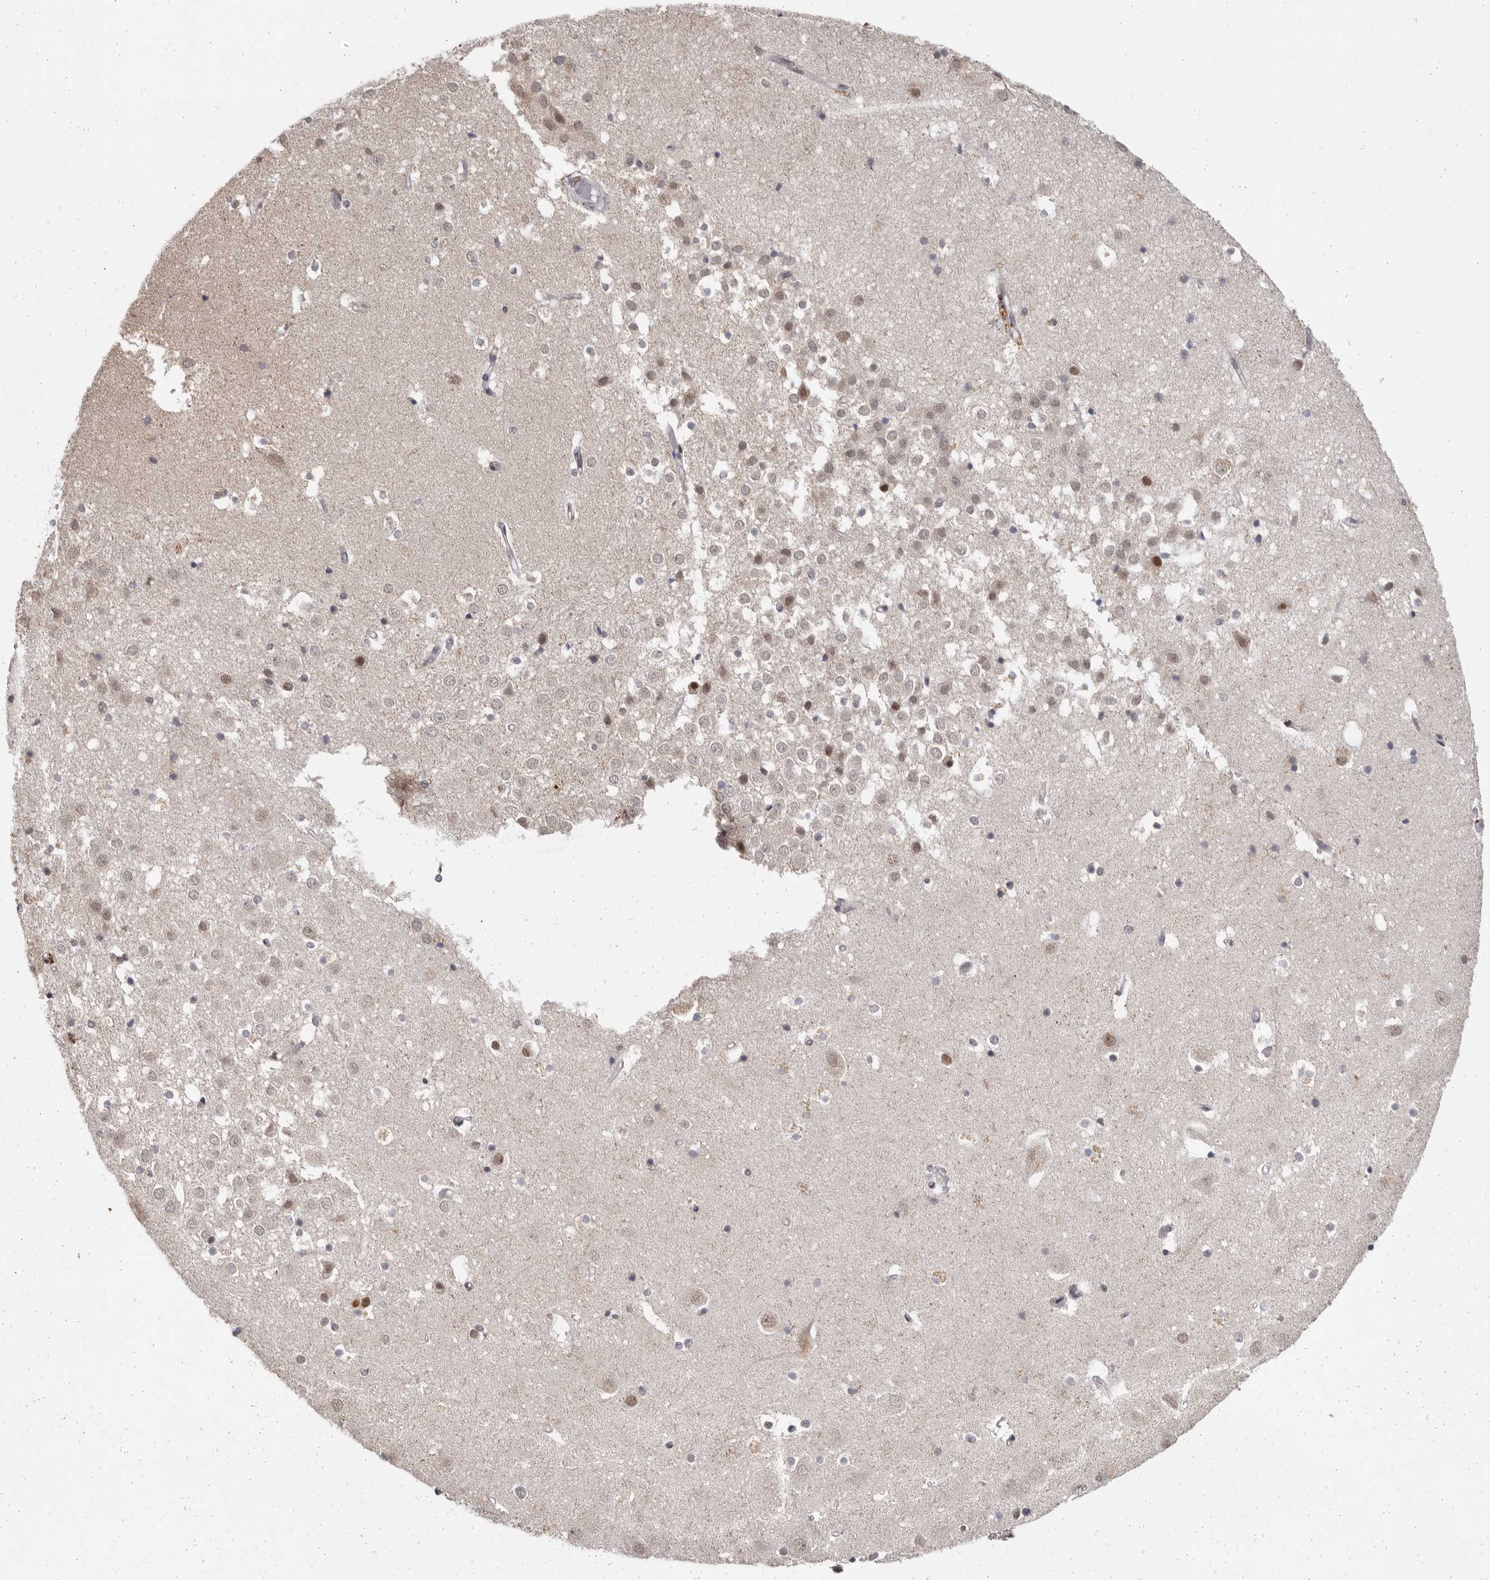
{"staining": {"intensity": "weak", "quantity": "<25%", "location": "nuclear"}, "tissue": "hippocampus", "cell_type": "Glial cells", "image_type": "normal", "snomed": [{"axis": "morphology", "description": "Normal tissue, NOS"}, {"axis": "topography", "description": "Hippocampus"}], "caption": "Protein analysis of normal hippocampus shows no significant staining in glial cells.", "gene": "C17orf99", "patient": {"sex": "female", "age": 52}}